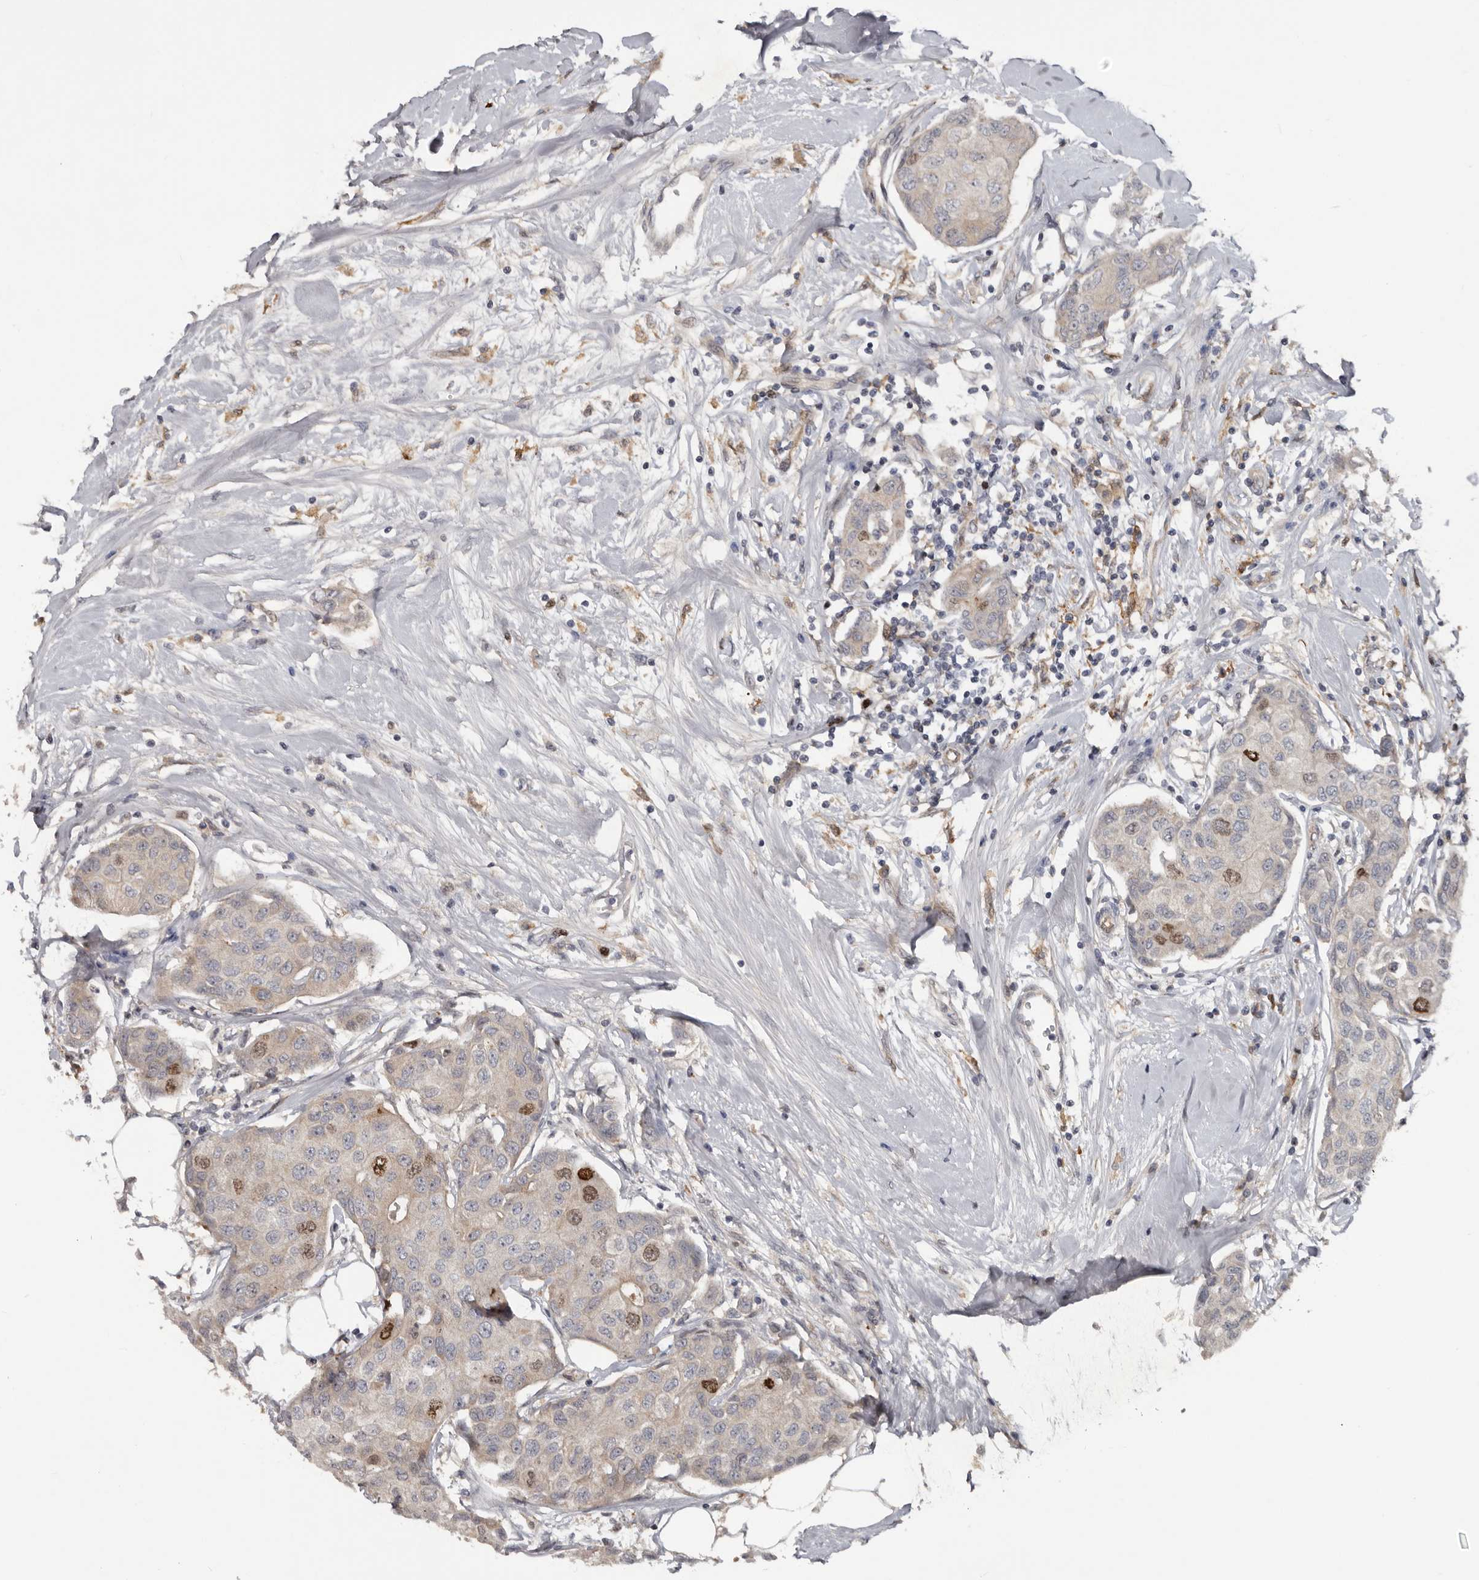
{"staining": {"intensity": "moderate", "quantity": "<25%", "location": "nuclear"}, "tissue": "breast cancer", "cell_type": "Tumor cells", "image_type": "cancer", "snomed": [{"axis": "morphology", "description": "Duct carcinoma"}, {"axis": "topography", "description": "Breast"}], "caption": "The photomicrograph exhibits immunohistochemical staining of breast cancer. There is moderate nuclear expression is seen in approximately <25% of tumor cells. The protein of interest is shown in brown color, while the nuclei are stained blue.", "gene": "CDCA8", "patient": {"sex": "female", "age": 80}}